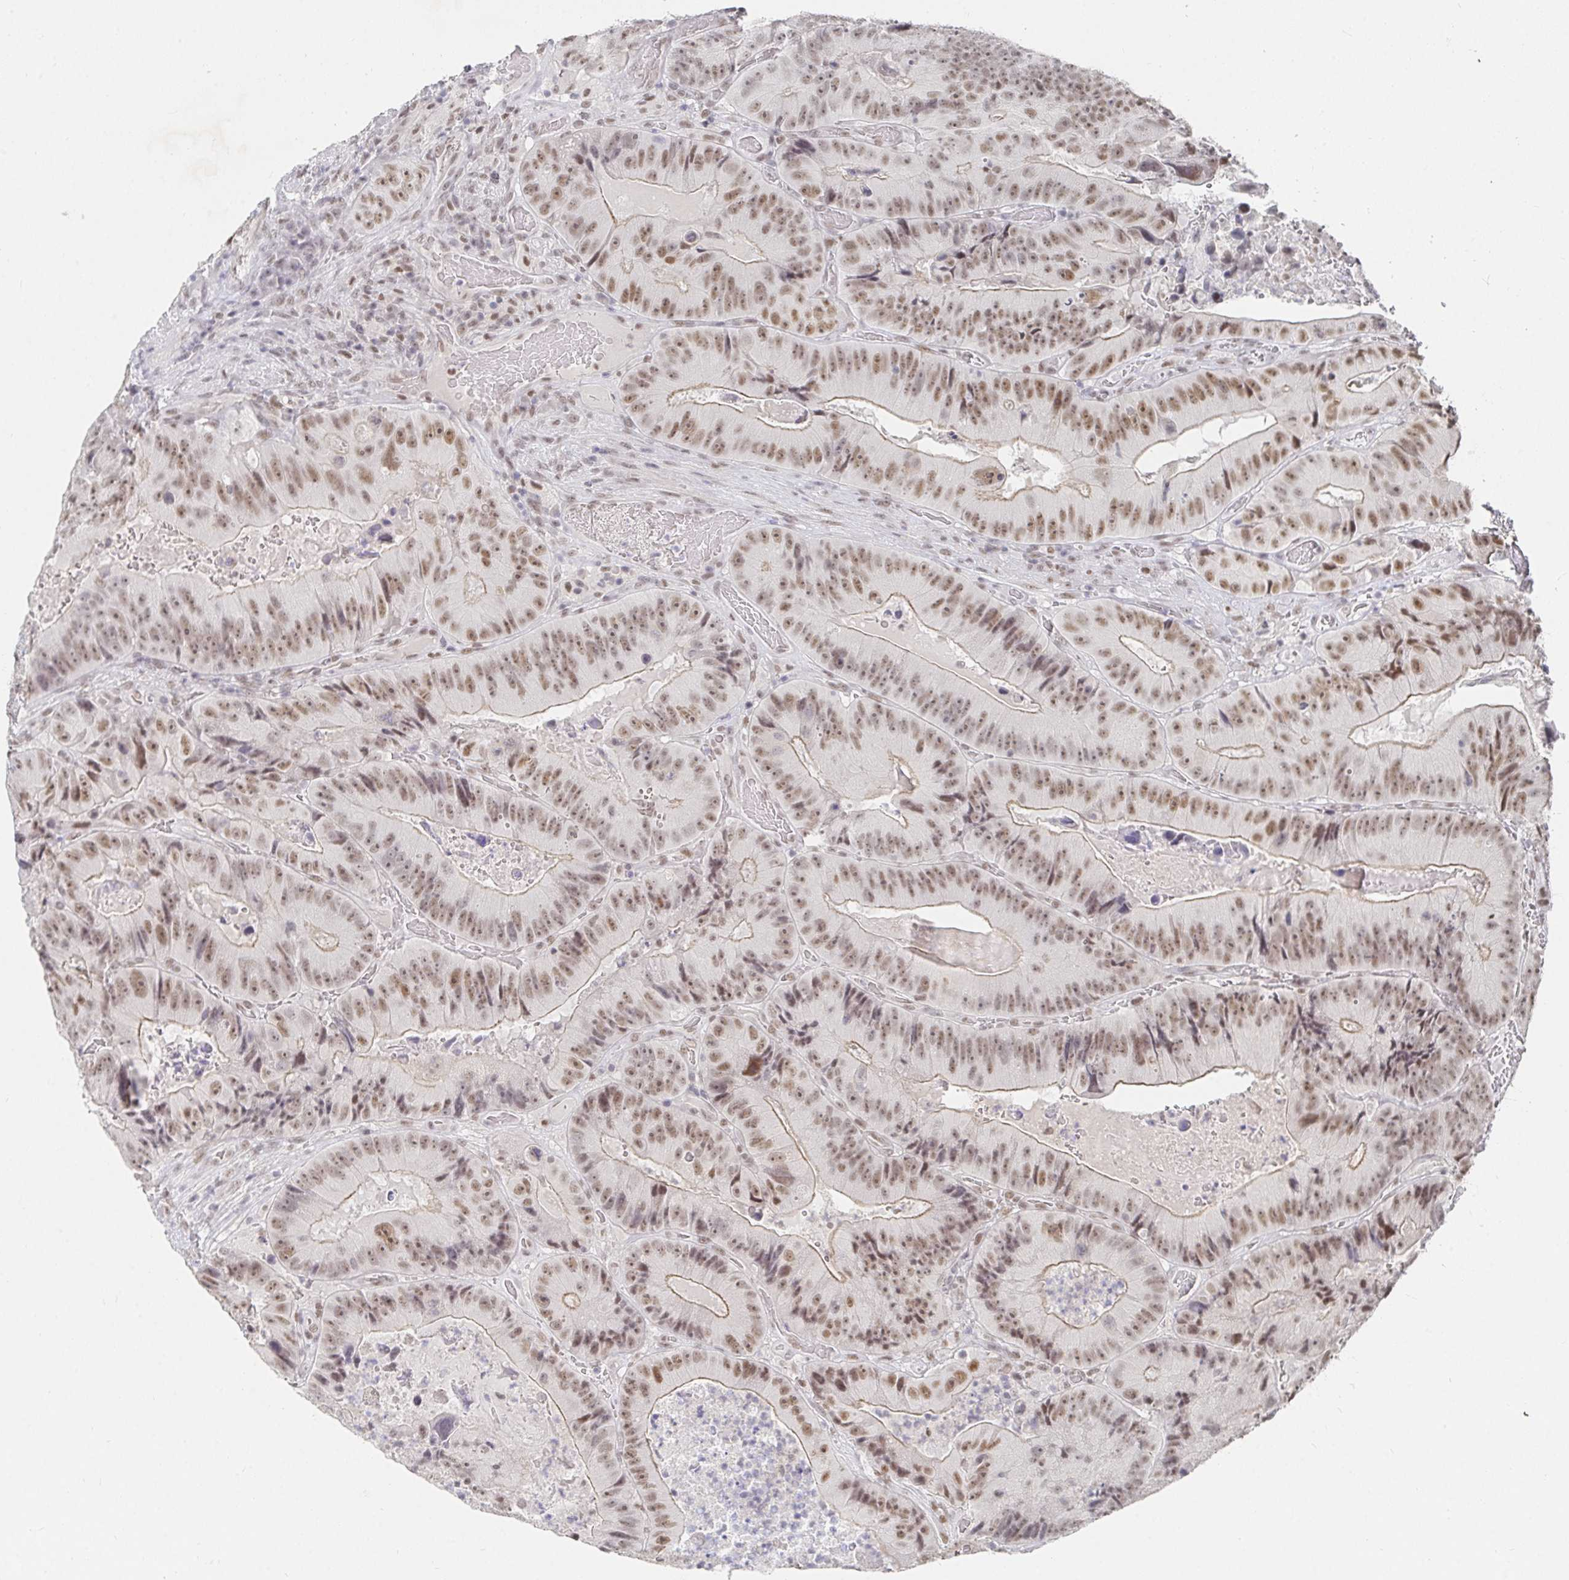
{"staining": {"intensity": "moderate", "quantity": ">75%", "location": "cytoplasmic/membranous,nuclear"}, "tissue": "colorectal cancer", "cell_type": "Tumor cells", "image_type": "cancer", "snomed": [{"axis": "morphology", "description": "Adenocarcinoma, NOS"}, {"axis": "topography", "description": "Colon"}], "caption": "Immunohistochemical staining of human colorectal adenocarcinoma exhibits medium levels of moderate cytoplasmic/membranous and nuclear expression in about >75% of tumor cells.", "gene": "RCOR1", "patient": {"sex": "female", "age": 86}}